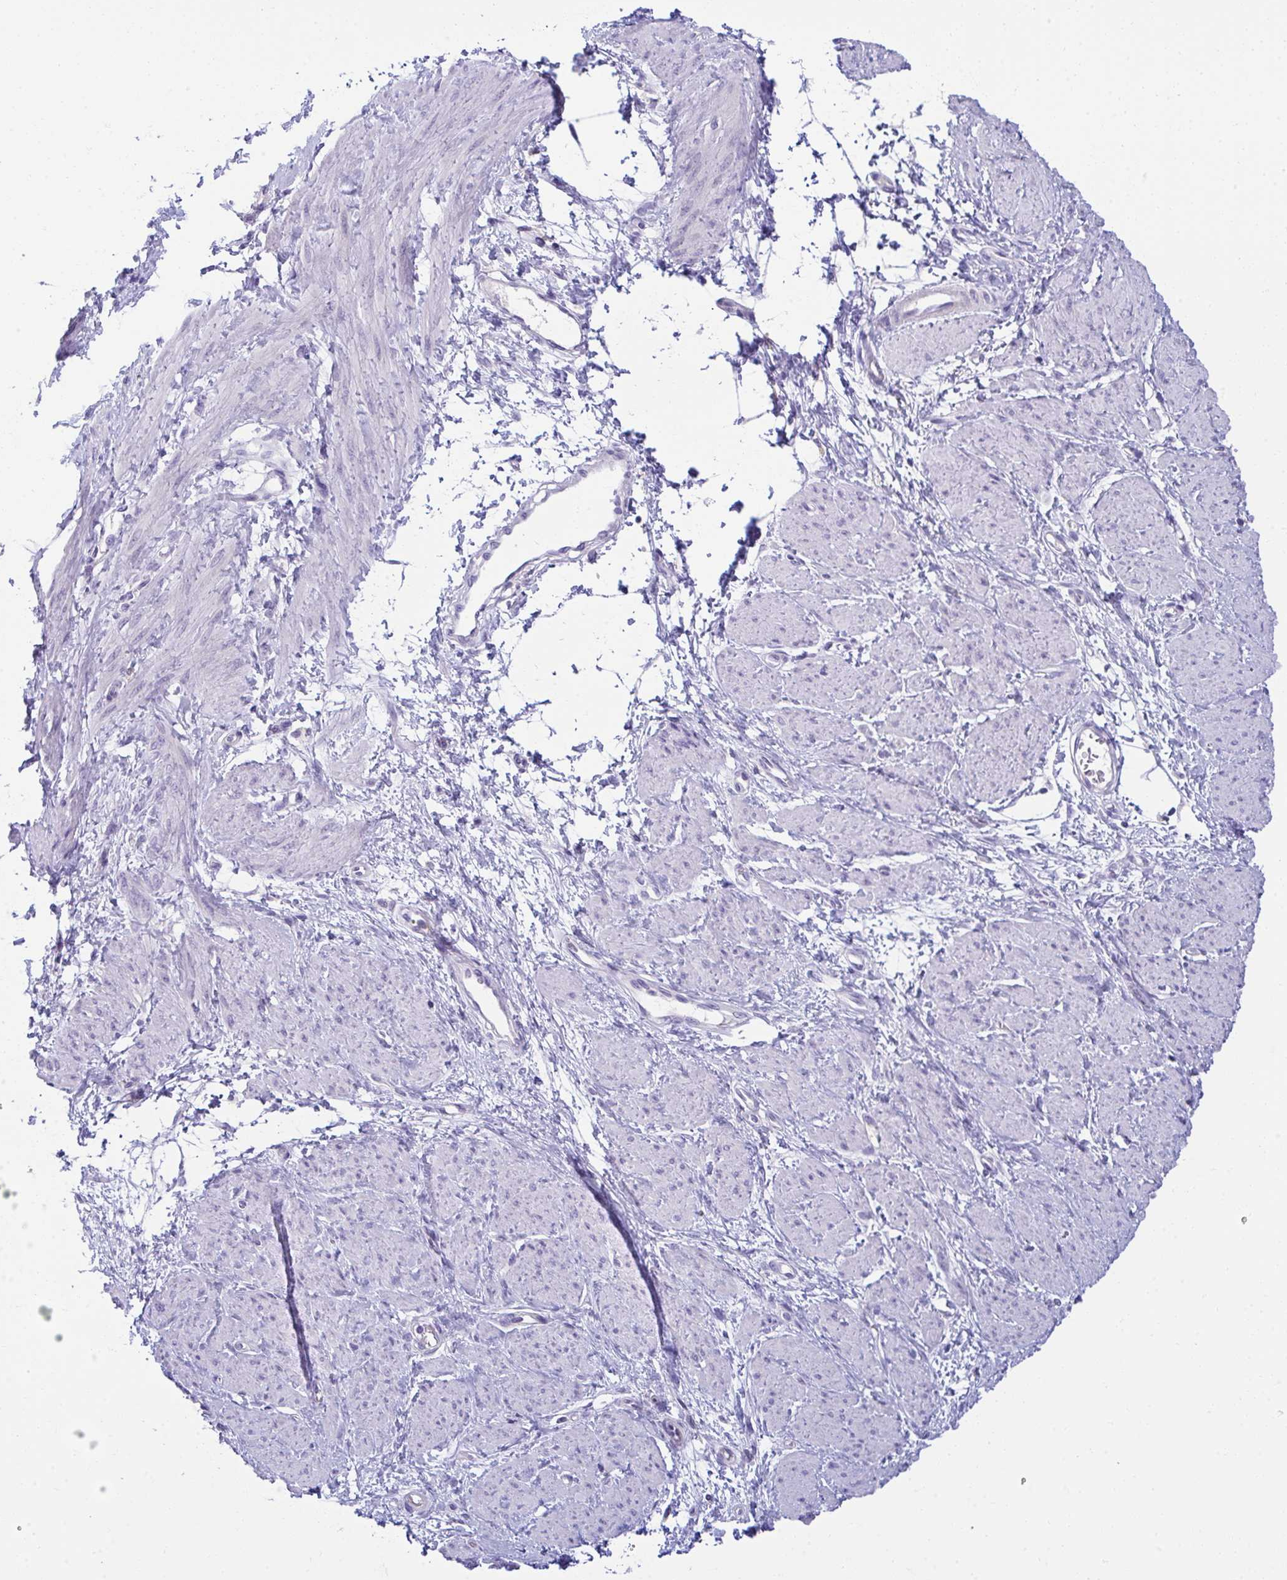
{"staining": {"intensity": "negative", "quantity": "none", "location": "none"}, "tissue": "smooth muscle", "cell_type": "Smooth muscle cells", "image_type": "normal", "snomed": [{"axis": "morphology", "description": "Normal tissue, NOS"}, {"axis": "topography", "description": "Smooth muscle"}, {"axis": "topography", "description": "Uterus"}], "caption": "Immunohistochemistry (IHC) of normal human smooth muscle reveals no staining in smooth muscle cells.", "gene": "RANBP2", "patient": {"sex": "female", "age": 39}}